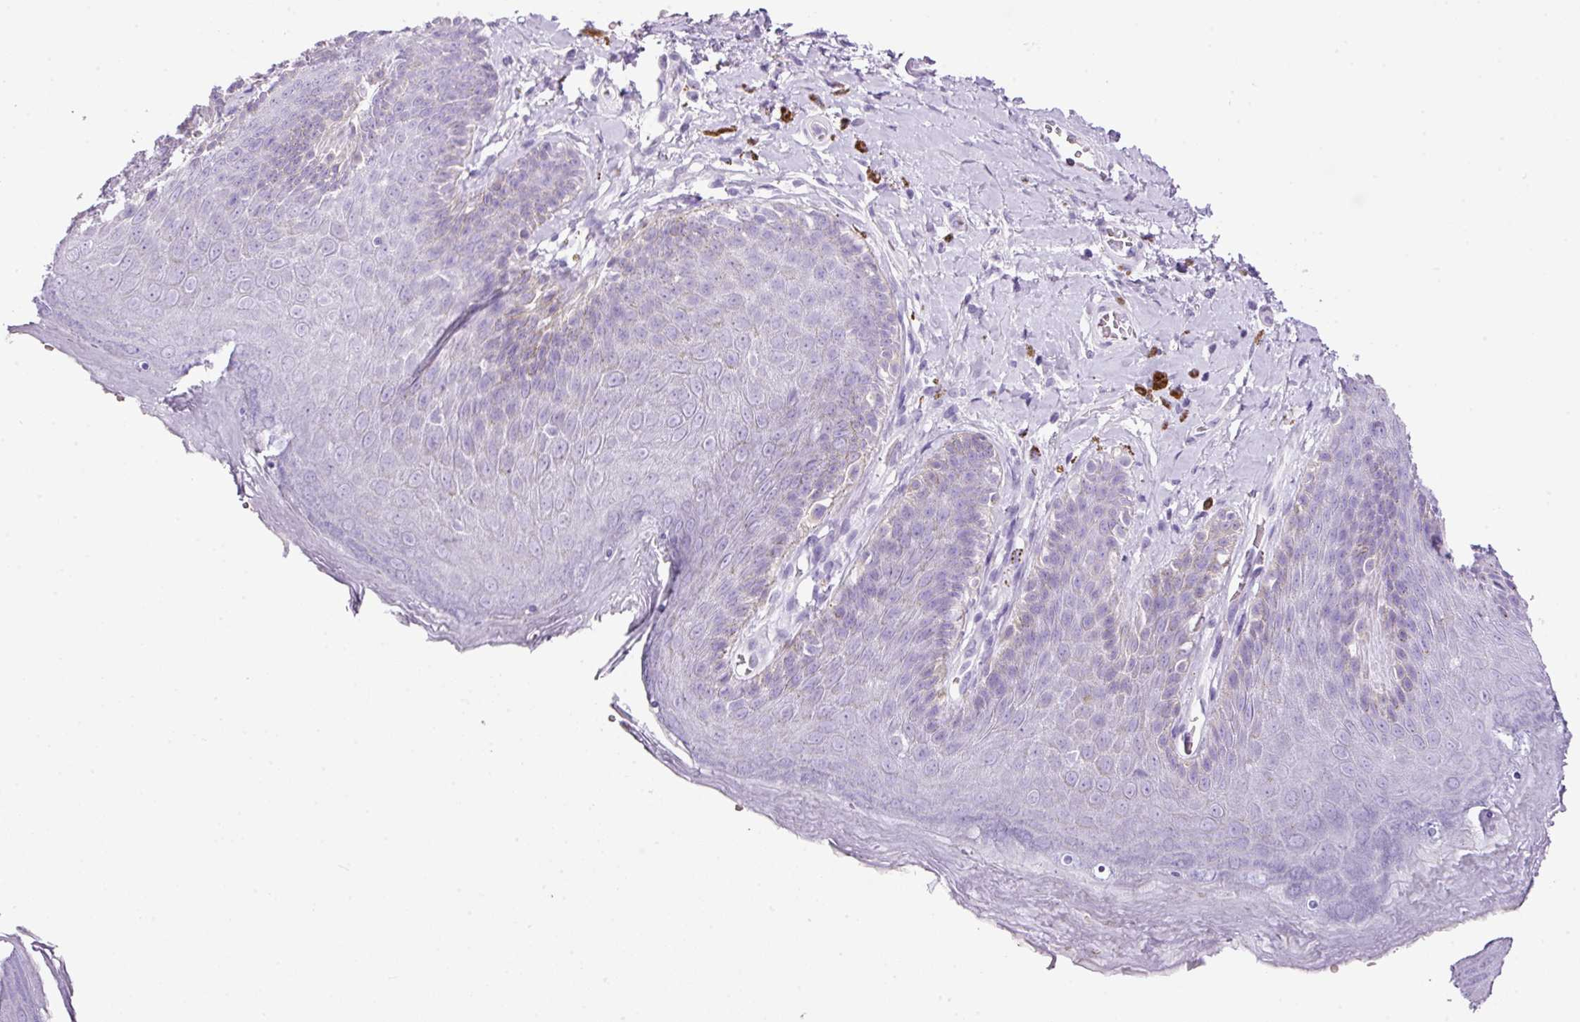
{"staining": {"intensity": "moderate", "quantity": "<25%", "location": "cytoplasmic/membranous"}, "tissue": "skin", "cell_type": "Epidermal cells", "image_type": "normal", "snomed": [{"axis": "morphology", "description": "Normal tissue, NOS"}, {"axis": "topography", "description": "Anal"}, {"axis": "topography", "description": "Peripheral nerve tissue"}], "caption": "Protein expression by immunohistochemistry (IHC) exhibits moderate cytoplasmic/membranous staining in about <25% of epidermal cells in unremarkable skin. (IHC, brightfield microscopy, high magnification).", "gene": "BSND", "patient": {"sex": "male", "age": 53}}